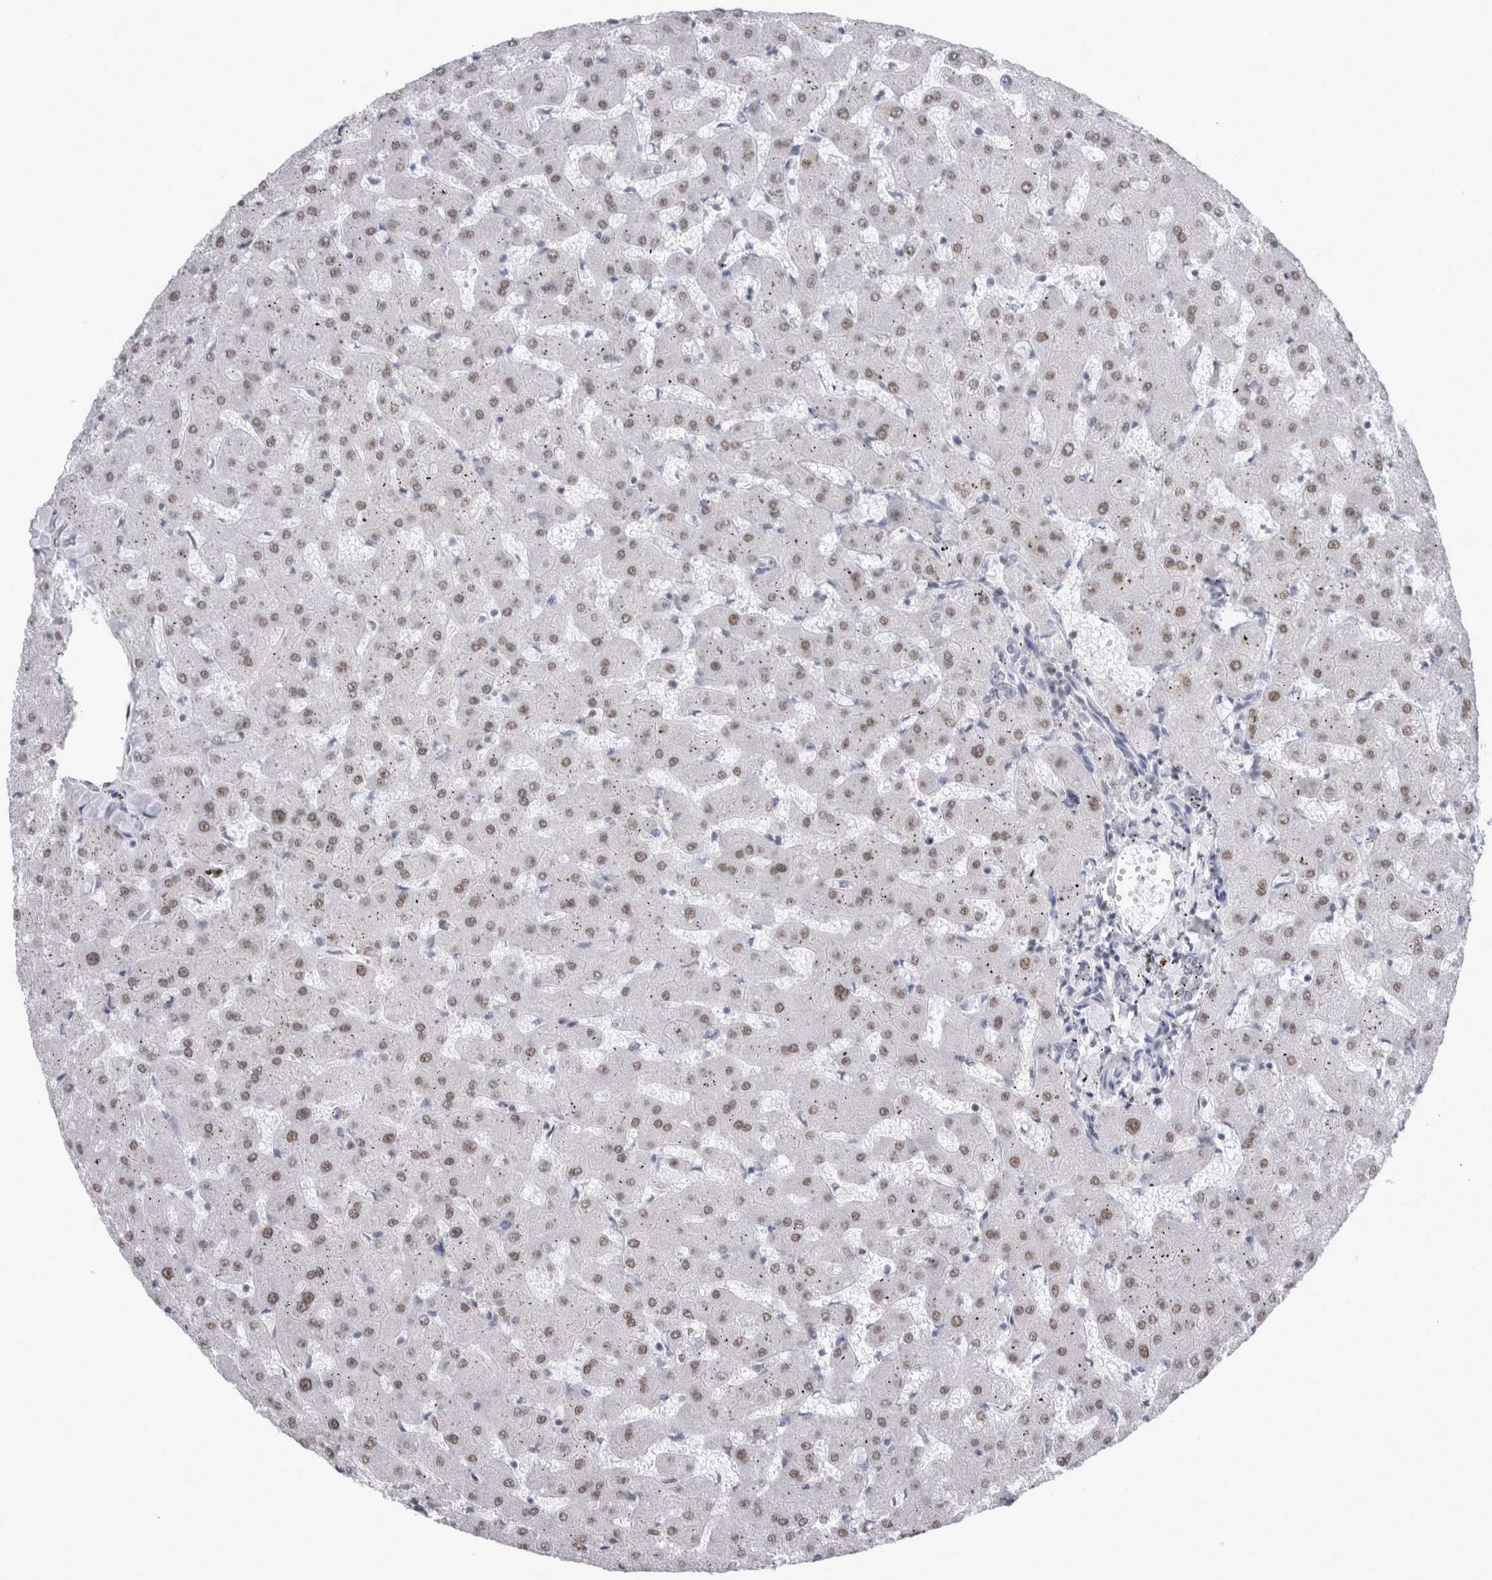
{"staining": {"intensity": "negative", "quantity": "none", "location": "none"}, "tissue": "liver", "cell_type": "Cholangiocytes", "image_type": "normal", "snomed": [{"axis": "morphology", "description": "Normal tissue, NOS"}, {"axis": "topography", "description": "Liver"}], "caption": "Immunohistochemistry (IHC) of normal human liver exhibits no positivity in cholangiocytes.", "gene": "API5", "patient": {"sex": "female", "age": 63}}